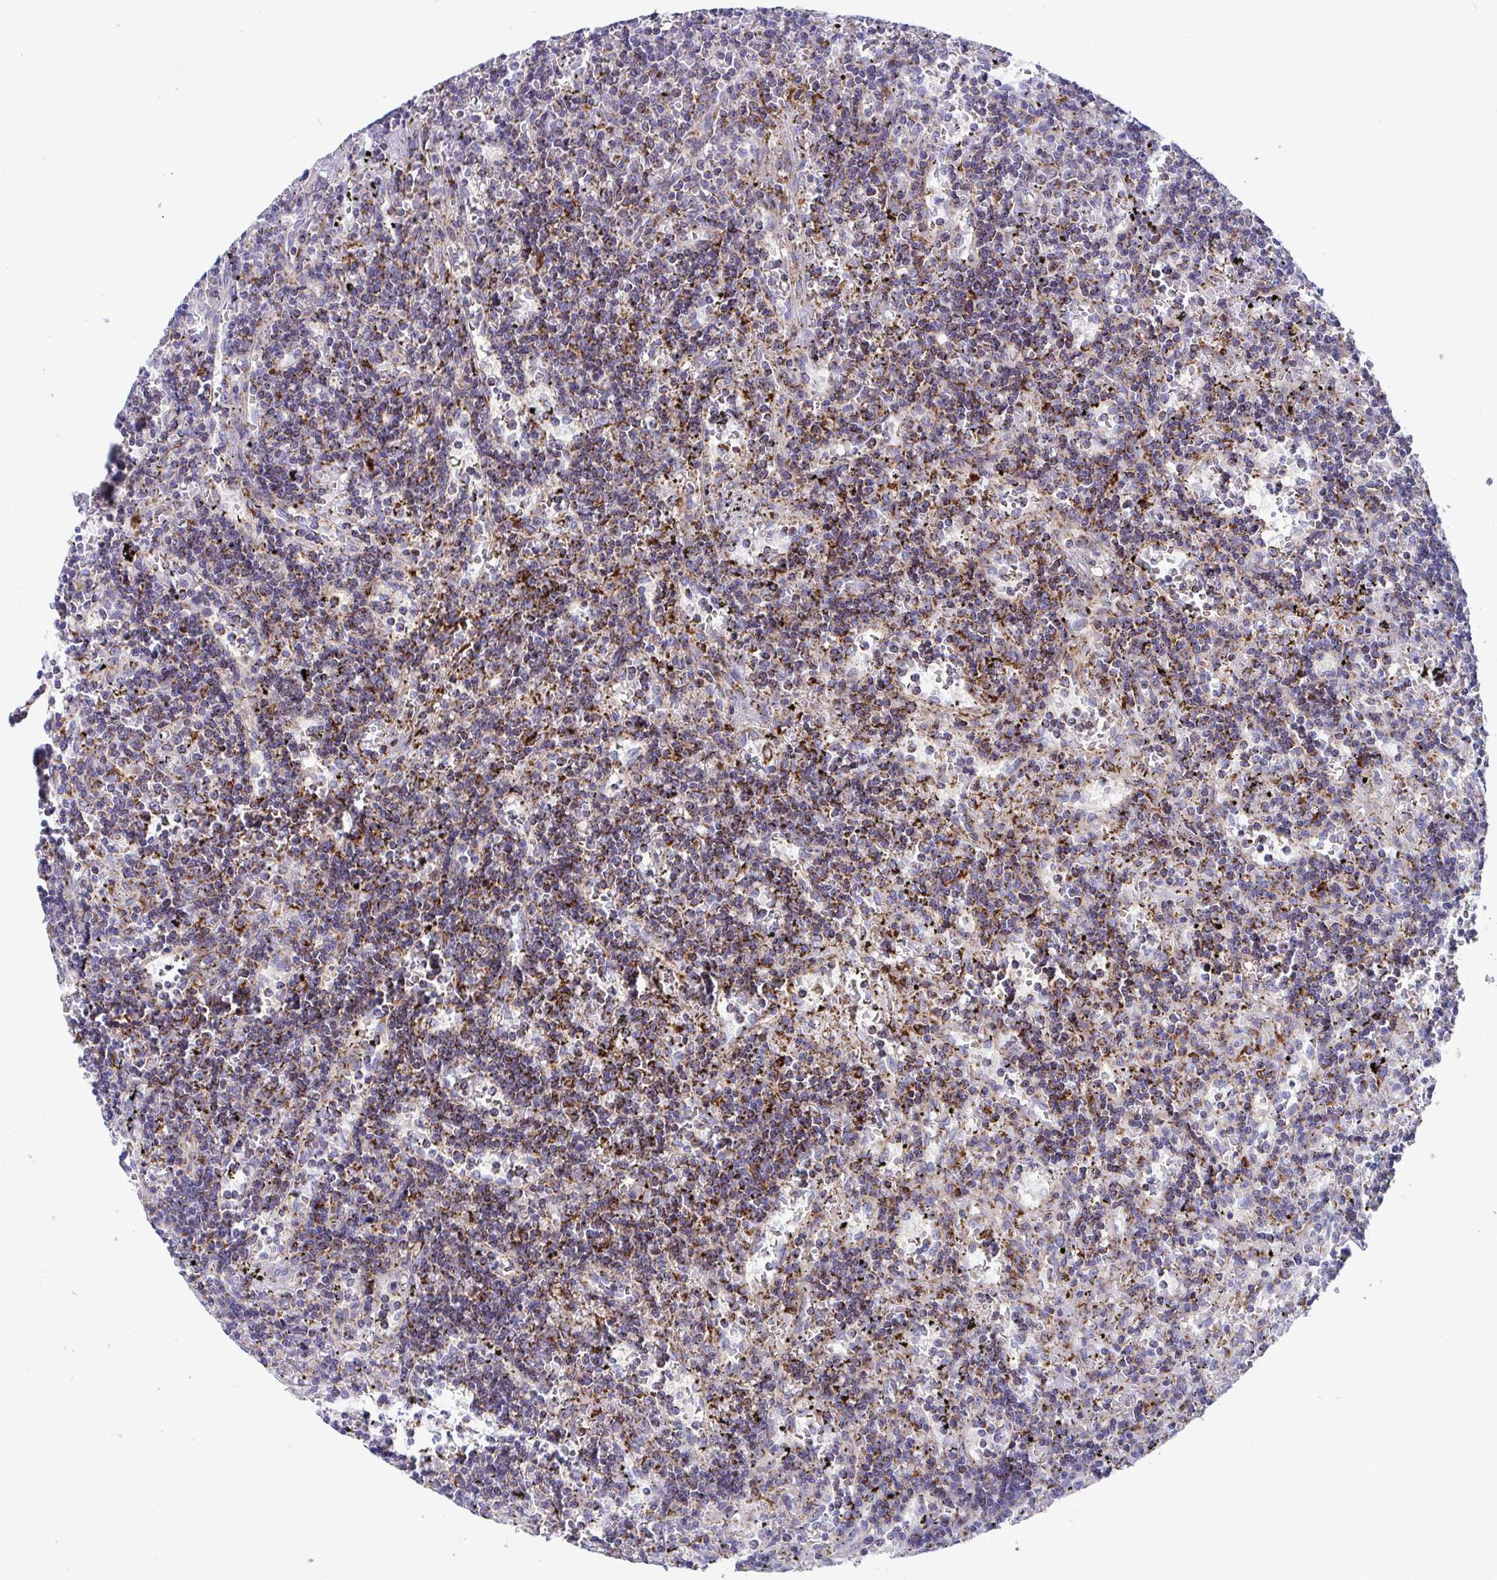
{"staining": {"intensity": "moderate", "quantity": ">75%", "location": "cytoplasmic/membranous"}, "tissue": "lymphoma", "cell_type": "Tumor cells", "image_type": "cancer", "snomed": [{"axis": "morphology", "description": "Malignant lymphoma, non-Hodgkin's type, Low grade"}, {"axis": "topography", "description": "Spleen"}], "caption": "A micrograph of human lymphoma stained for a protein reveals moderate cytoplasmic/membranous brown staining in tumor cells.", "gene": "ATP5MJ", "patient": {"sex": "male", "age": 60}}